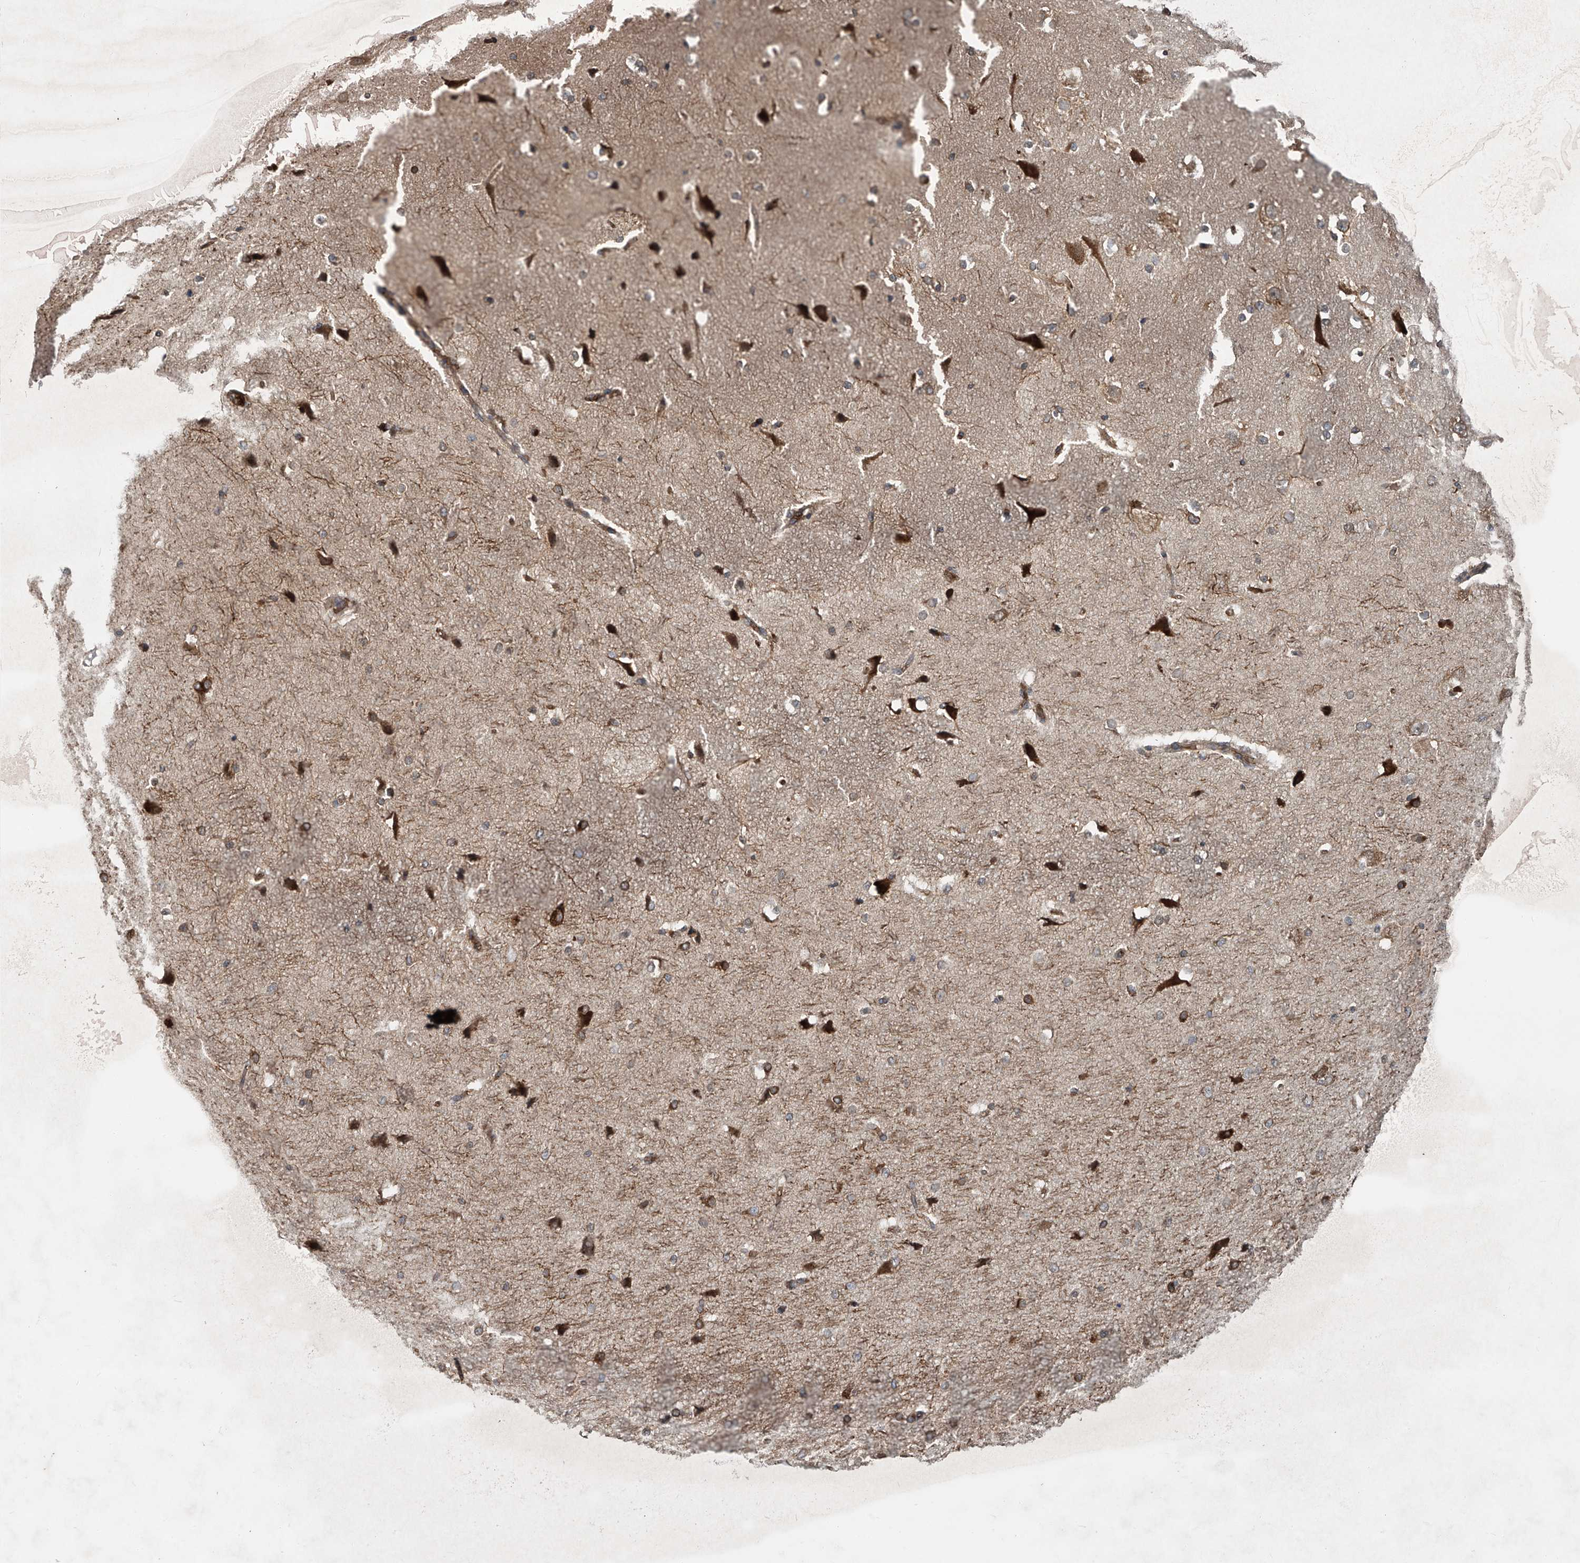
{"staining": {"intensity": "weak", "quantity": "25%-75%", "location": "cytoplasmic/membranous"}, "tissue": "cerebral cortex", "cell_type": "Endothelial cells", "image_type": "normal", "snomed": [{"axis": "morphology", "description": "Normal tissue, NOS"}, {"axis": "morphology", "description": "Developmental malformation"}, {"axis": "topography", "description": "Cerebral cortex"}], "caption": "Weak cytoplasmic/membranous positivity for a protein is identified in approximately 25%-75% of endothelial cells of benign cerebral cortex using immunohistochemistry.", "gene": "ZDHHC9", "patient": {"sex": "female", "age": 30}}